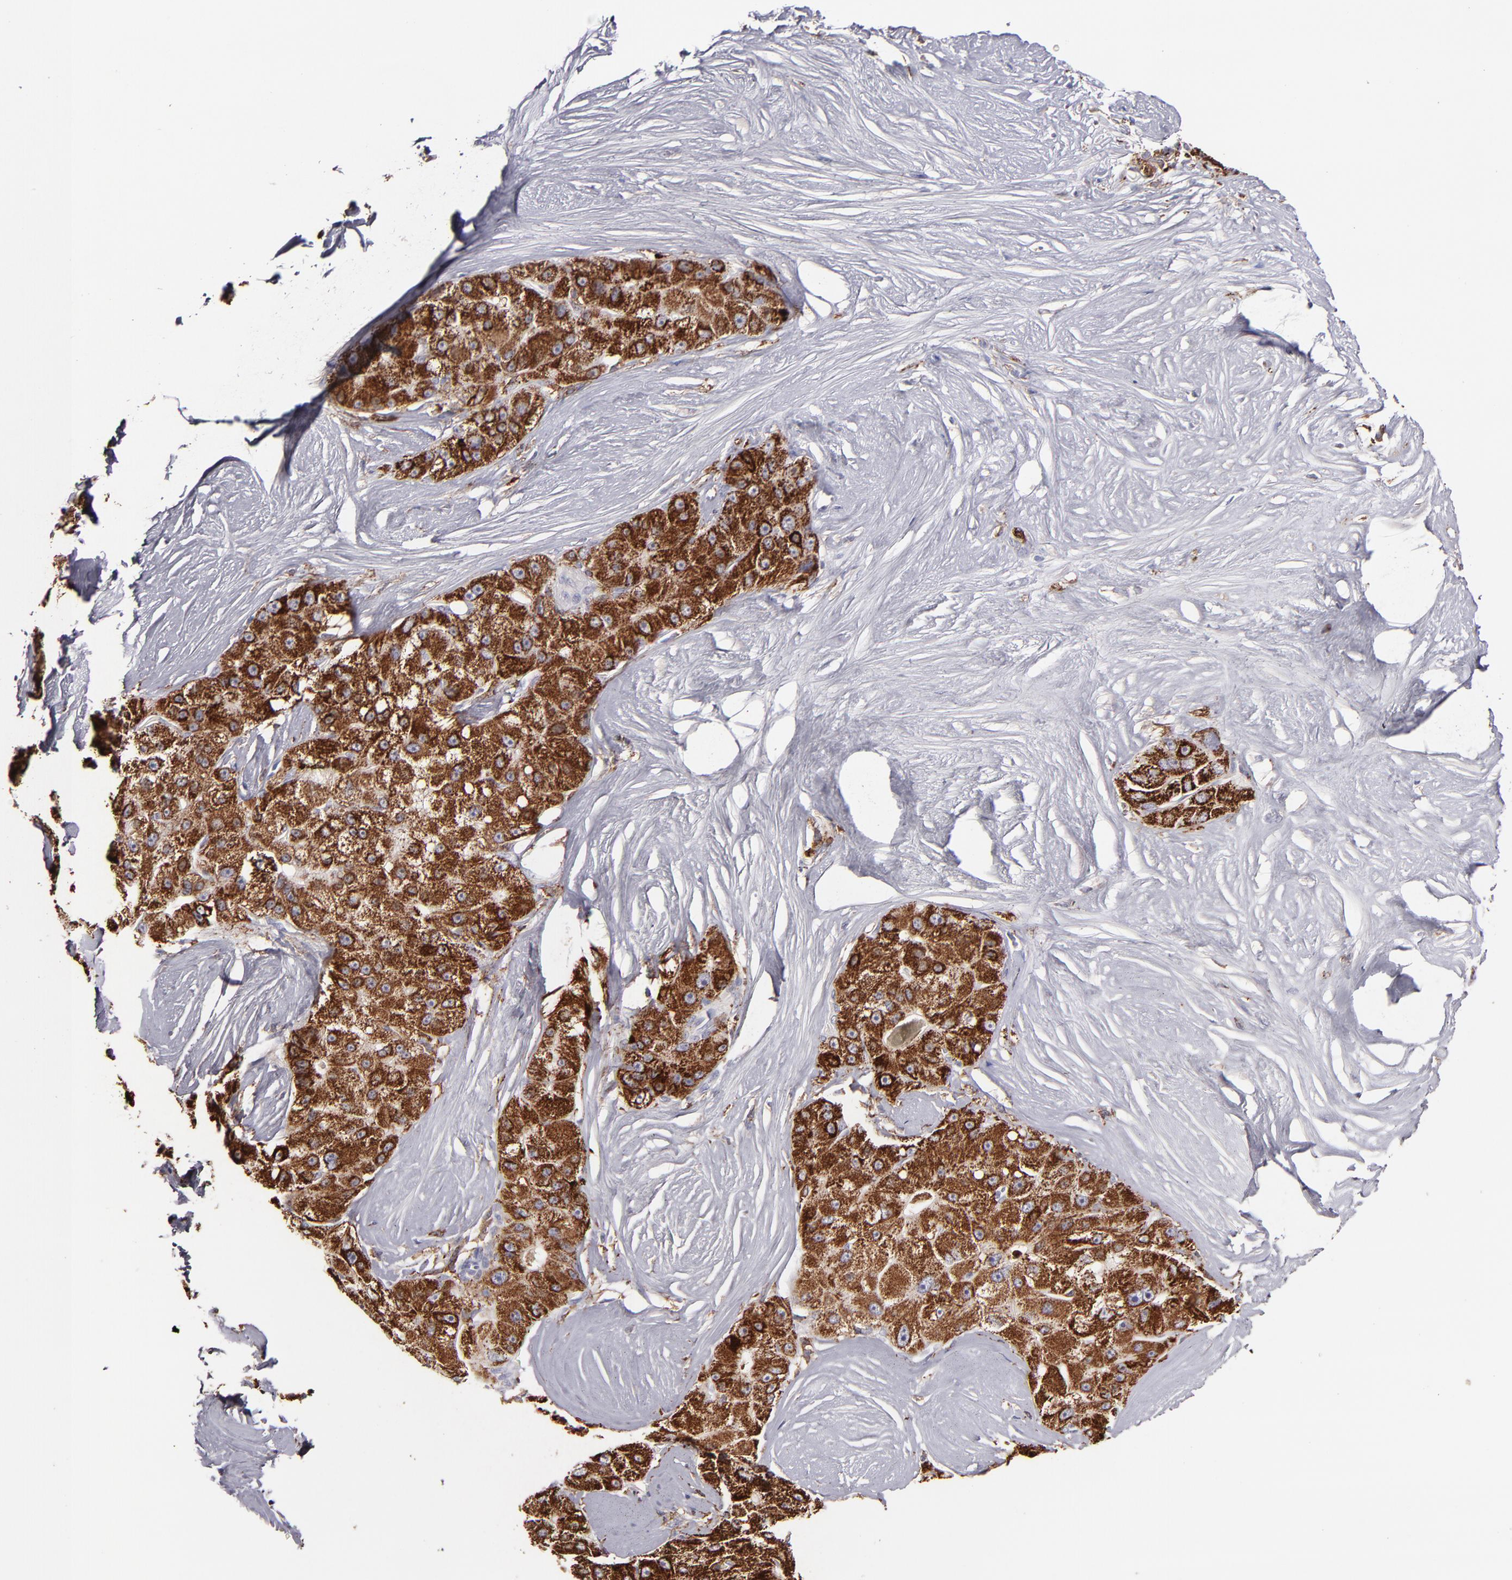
{"staining": {"intensity": "strong", "quantity": ">75%", "location": "cytoplasmic/membranous"}, "tissue": "liver cancer", "cell_type": "Tumor cells", "image_type": "cancer", "snomed": [{"axis": "morphology", "description": "Carcinoma, Hepatocellular, NOS"}, {"axis": "topography", "description": "Liver"}], "caption": "Protein analysis of liver cancer tissue displays strong cytoplasmic/membranous staining in about >75% of tumor cells.", "gene": "GLDC", "patient": {"sex": "male", "age": 80}}